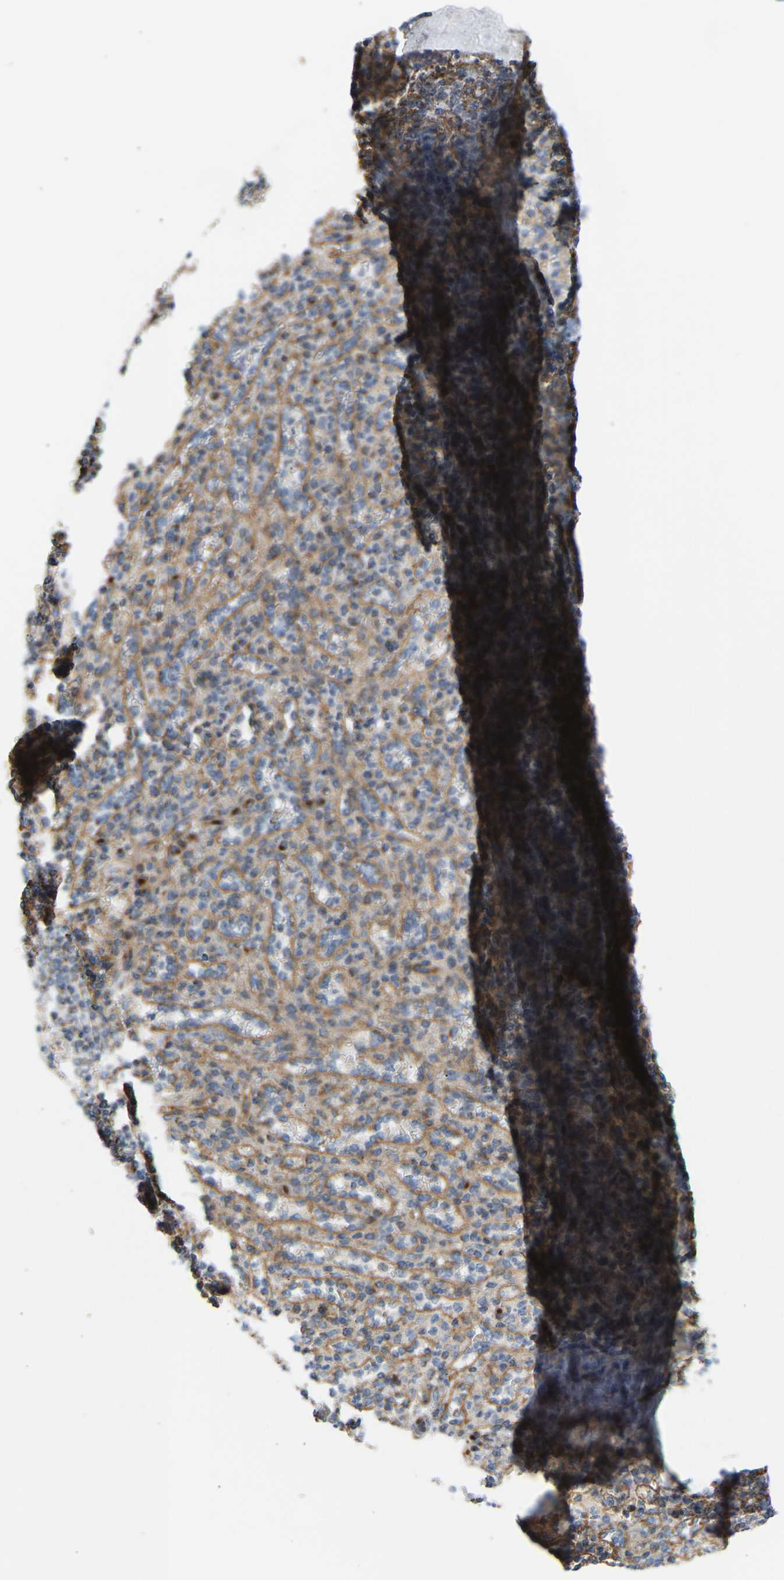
{"staining": {"intensity": "moderate", "quantity": "<25%", "location": "cytoplasmic/membranous"}, "tissue": "spleen", "cell_type": "Cells in red pulp", "image_type": "normal", "snomed": [{"axis": "morphology", "description": "Normal tissue, NOS"}, {"axis": "topography", "description": "Spleen"}], "caption": "Protein staining exhibits moderate cytoplasmic/membranous staining in approximately <25% of cells in red pulp in normal spleen.", "gene": "YIPF2", "patient": {"sex": "male", "age": 36}}